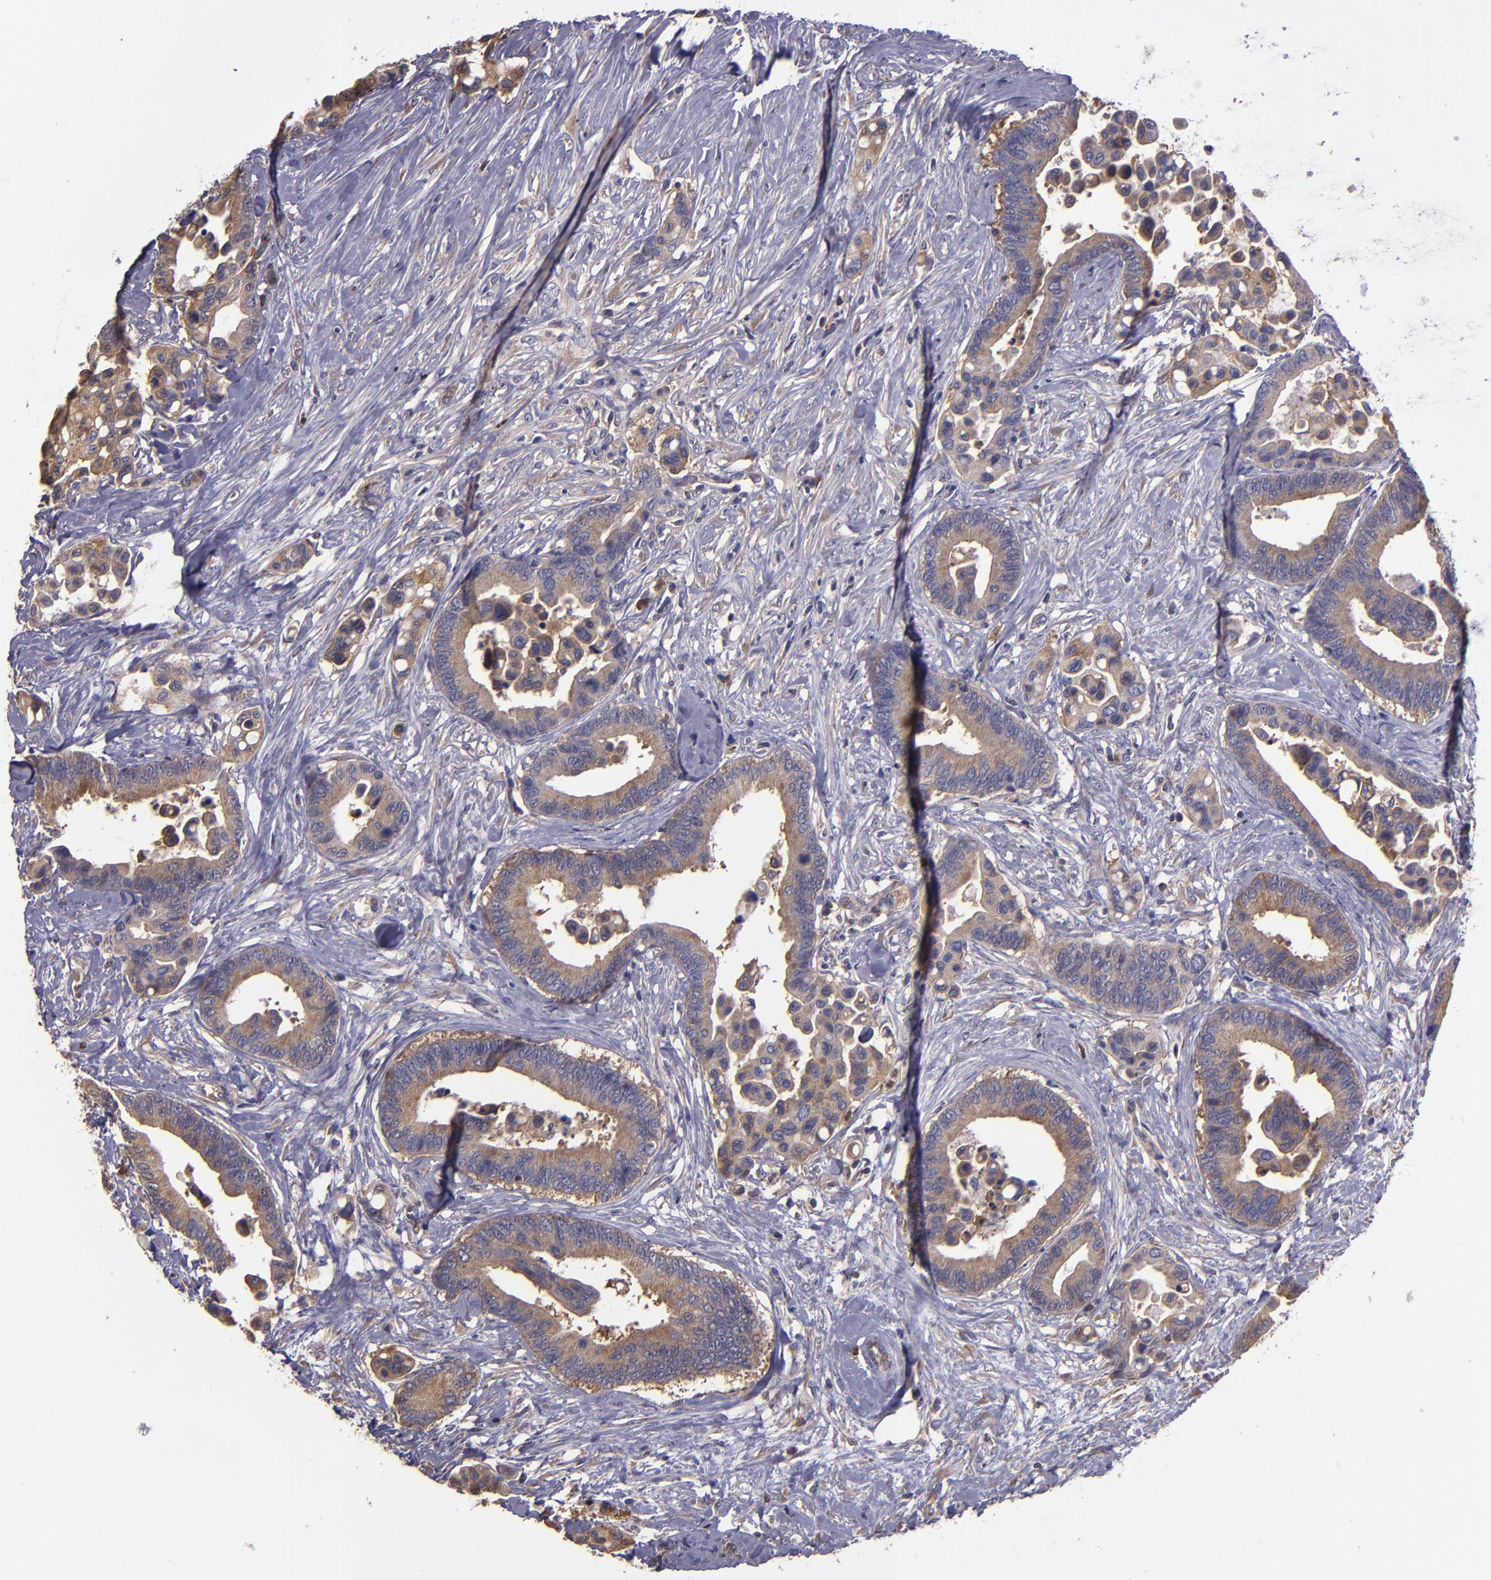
{"staining": {"intensity": "moderate", "quantity": ">75%", "location": "cytoplasmic/membranous"}, "tissue": "colorectal cancer", "cell_type": "Tumor cells", "image_type": "cancer", "snomed": [{"axis": "morphology", "description": "Adenocarcinoma, NOS"}, {"axis": "topography", "description": "Colon"}], "caption": "Tumor cells display medium levels of moderate cytoplasmic/membranous positivity in approximately >75% of cells in human adenocarcinoma (colorectal).", "gene": "CARS1", "patient": {"sex": "male", "age": 82}}